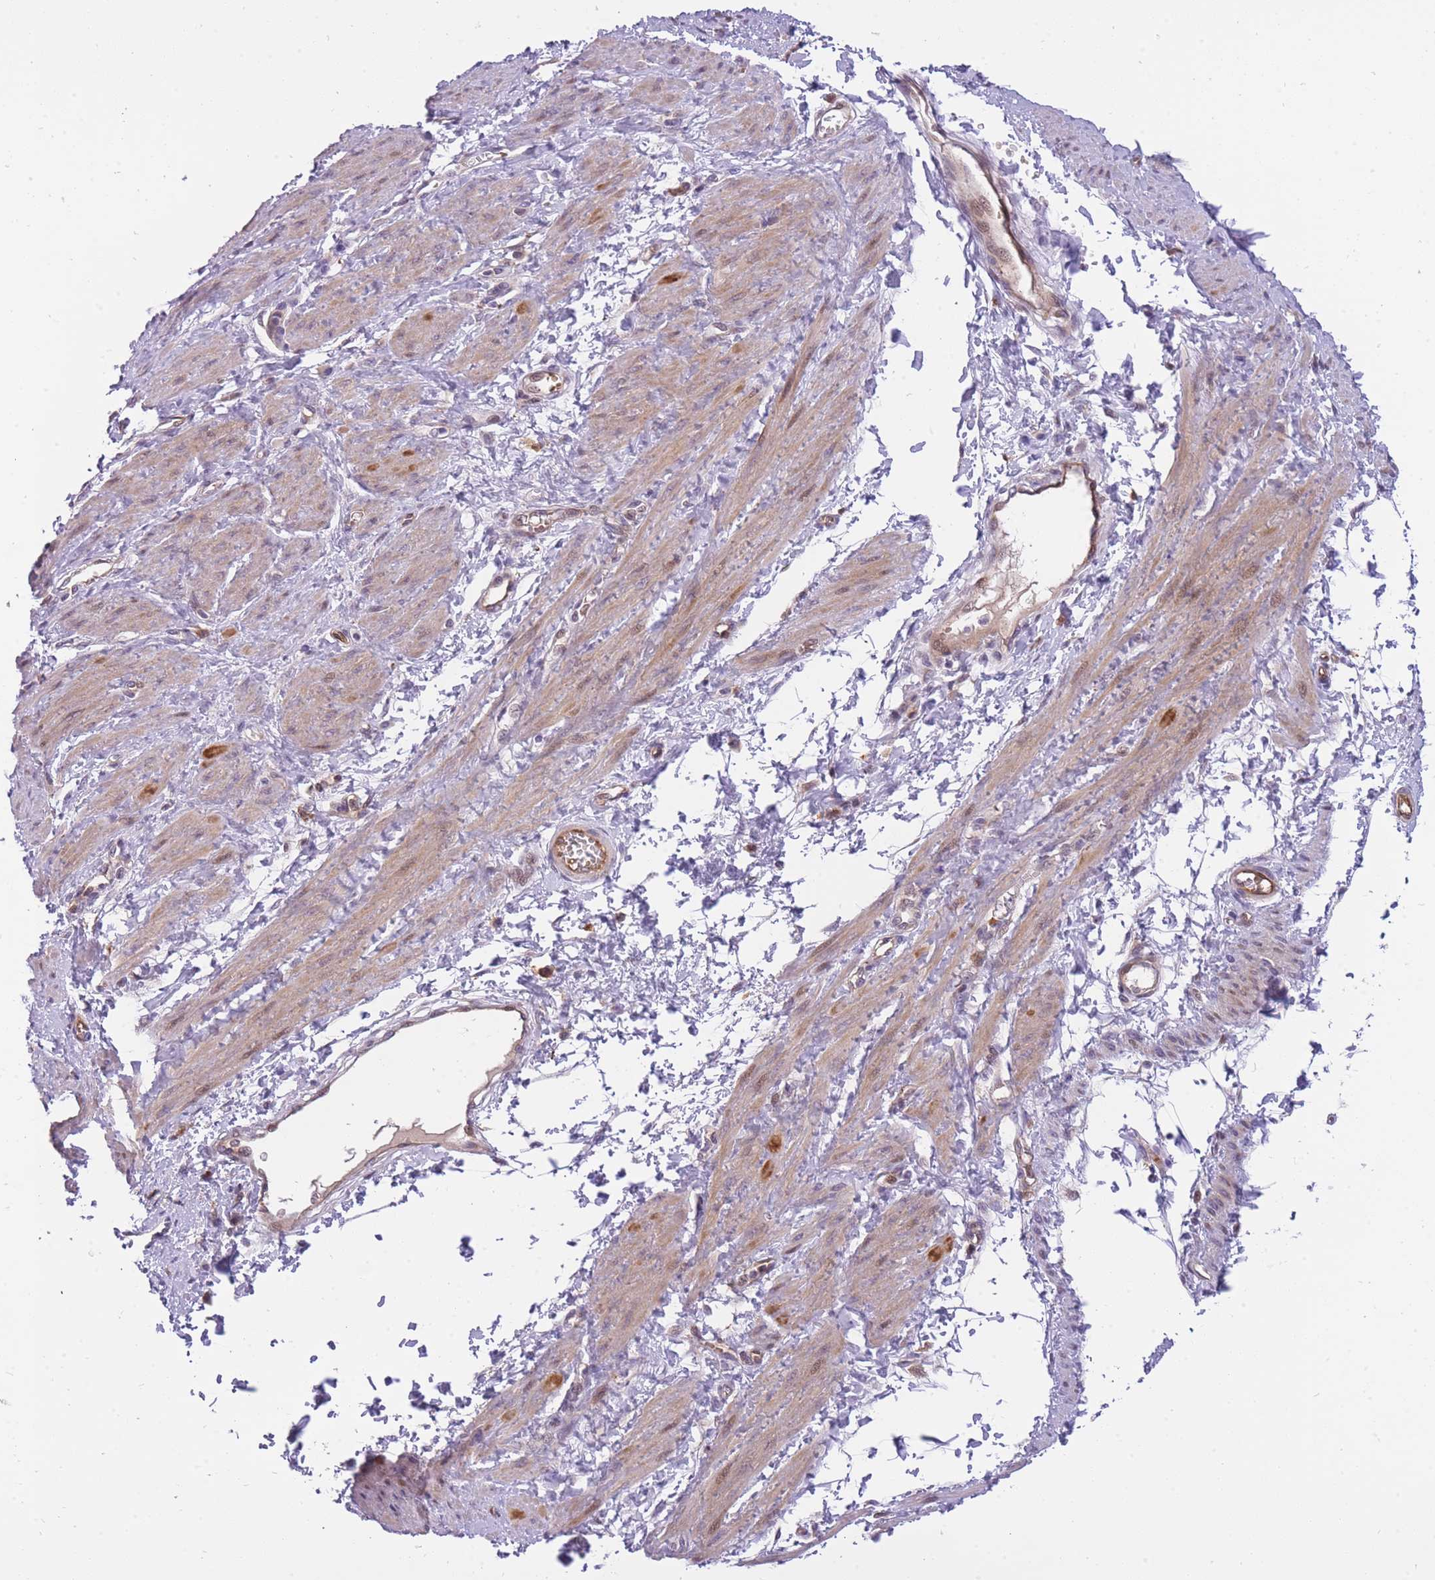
{"staining": {"intensity": "moderate", "quantity": "<25%", "location": "cytoplasmic/membranous"}, "tissue": "smooth muscle", "cell_type": "Smooth muscle cells", "image_type": "normal", "snomed": [{"axis": "morphology", "description": "Normal tissue, NOS"}, {"axis": "topography", "description": "Smooth muscle"}, {"axis": "topography", "description": "Uterus"}], "caption": "Smooth muscle was stained to show a protein in brown. There is low levels of moderate cytoplasmic/membranous staining in about <25% of smooth muscle cells. (DAB (3,3'-diaminobenzidine) IHC, brown staining for protein, blue staining for nuclei).", "gene": "CRYGN", "patient": {"sex": "female", "age": 39}}